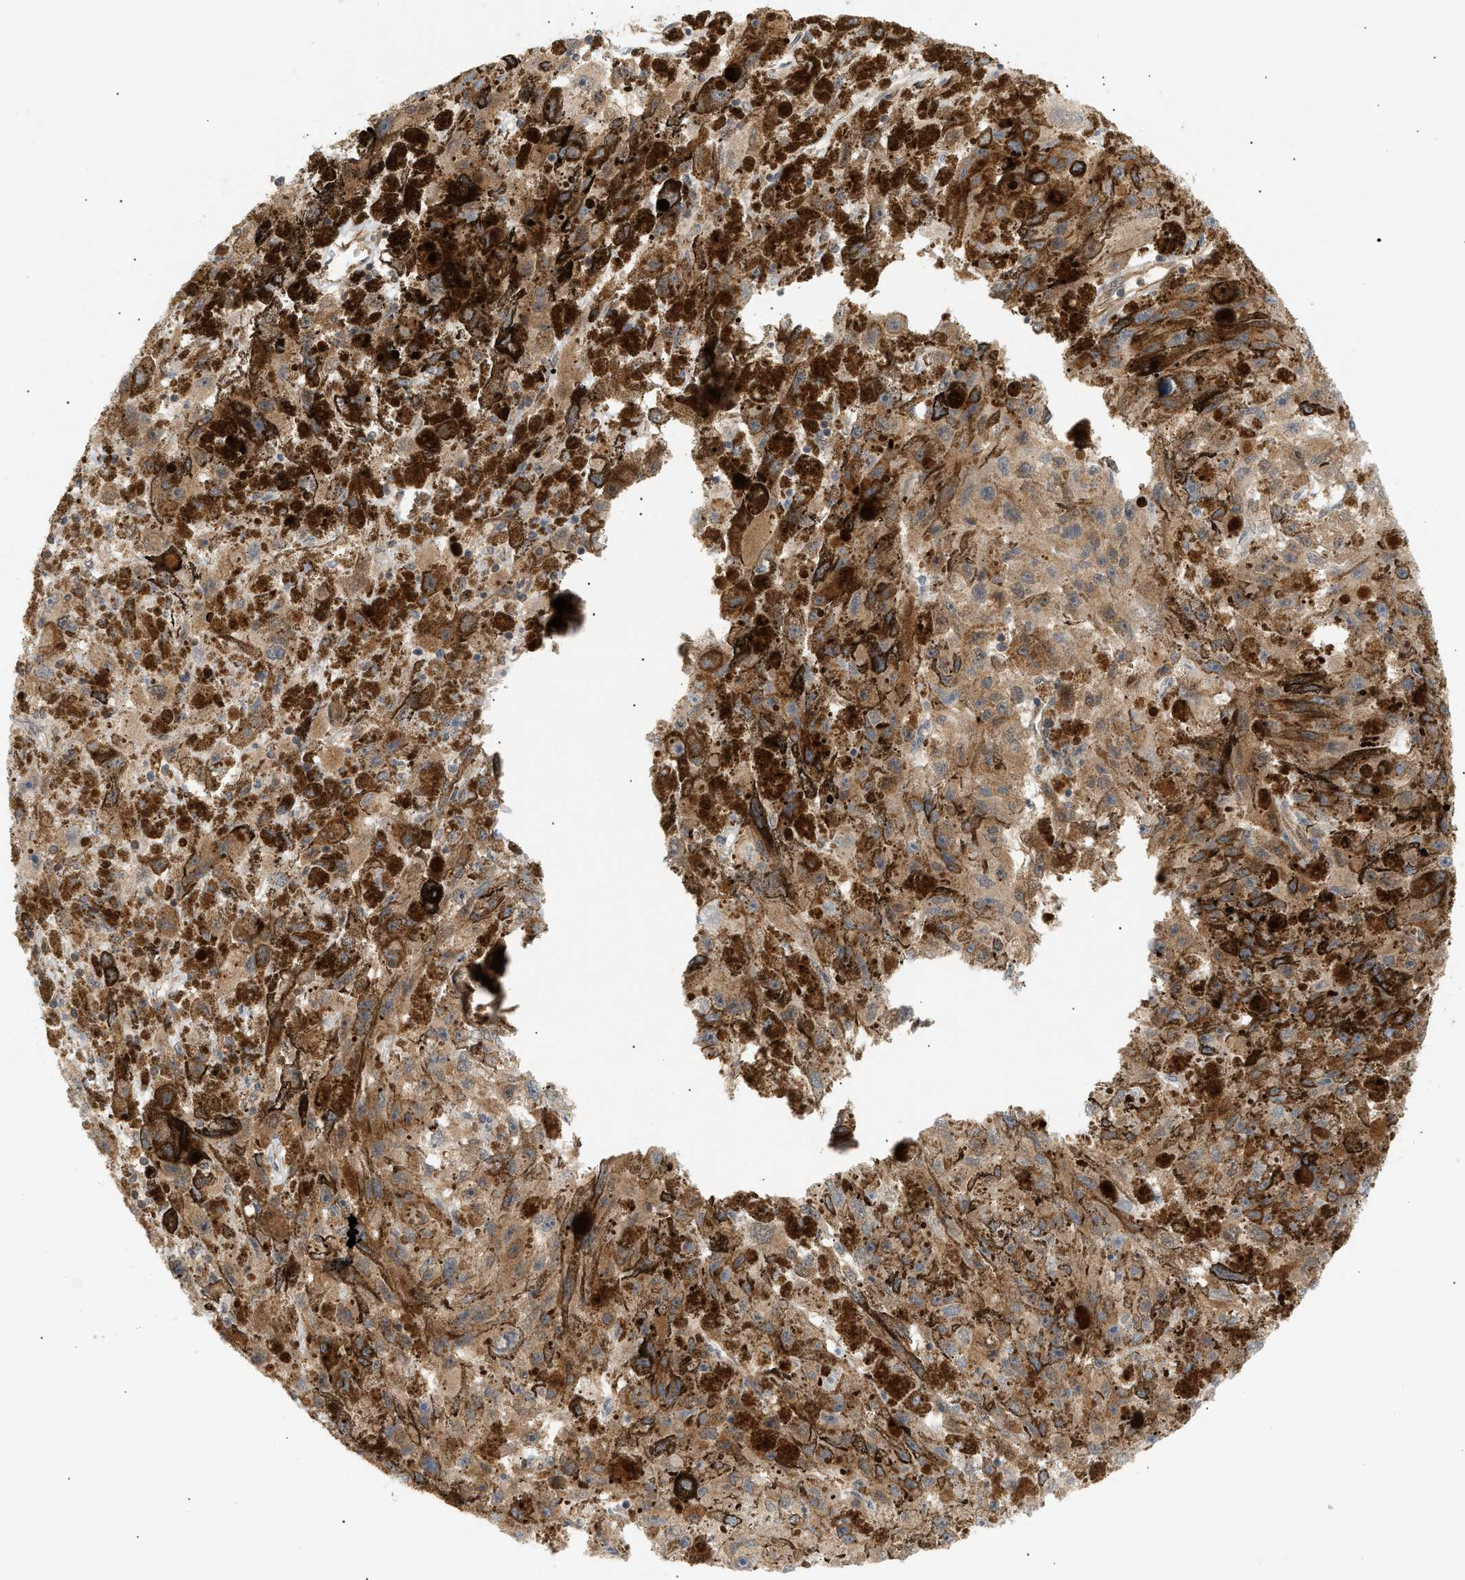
{"staining": {"intensity": "weak", "quantity": ">75%", "location": "cytoplasmic/membranous"}, "tissue": "melanoma", "cell_type": "Tumor cells", "image_type": "cancer", "snomed": [{"axis": "morphology", "description": "Malignant melanoma, NOS"}, {"axis": "topography", "description": "Skin"}], "caption": "Malignant melanoma stained with DAB immunohistochemistry displays low levels of weak cytoplasmic/membranous staining in about >75% of tumor cells.", "gene": "SHC1", "patient": {"sex": "female", "age": 104}}